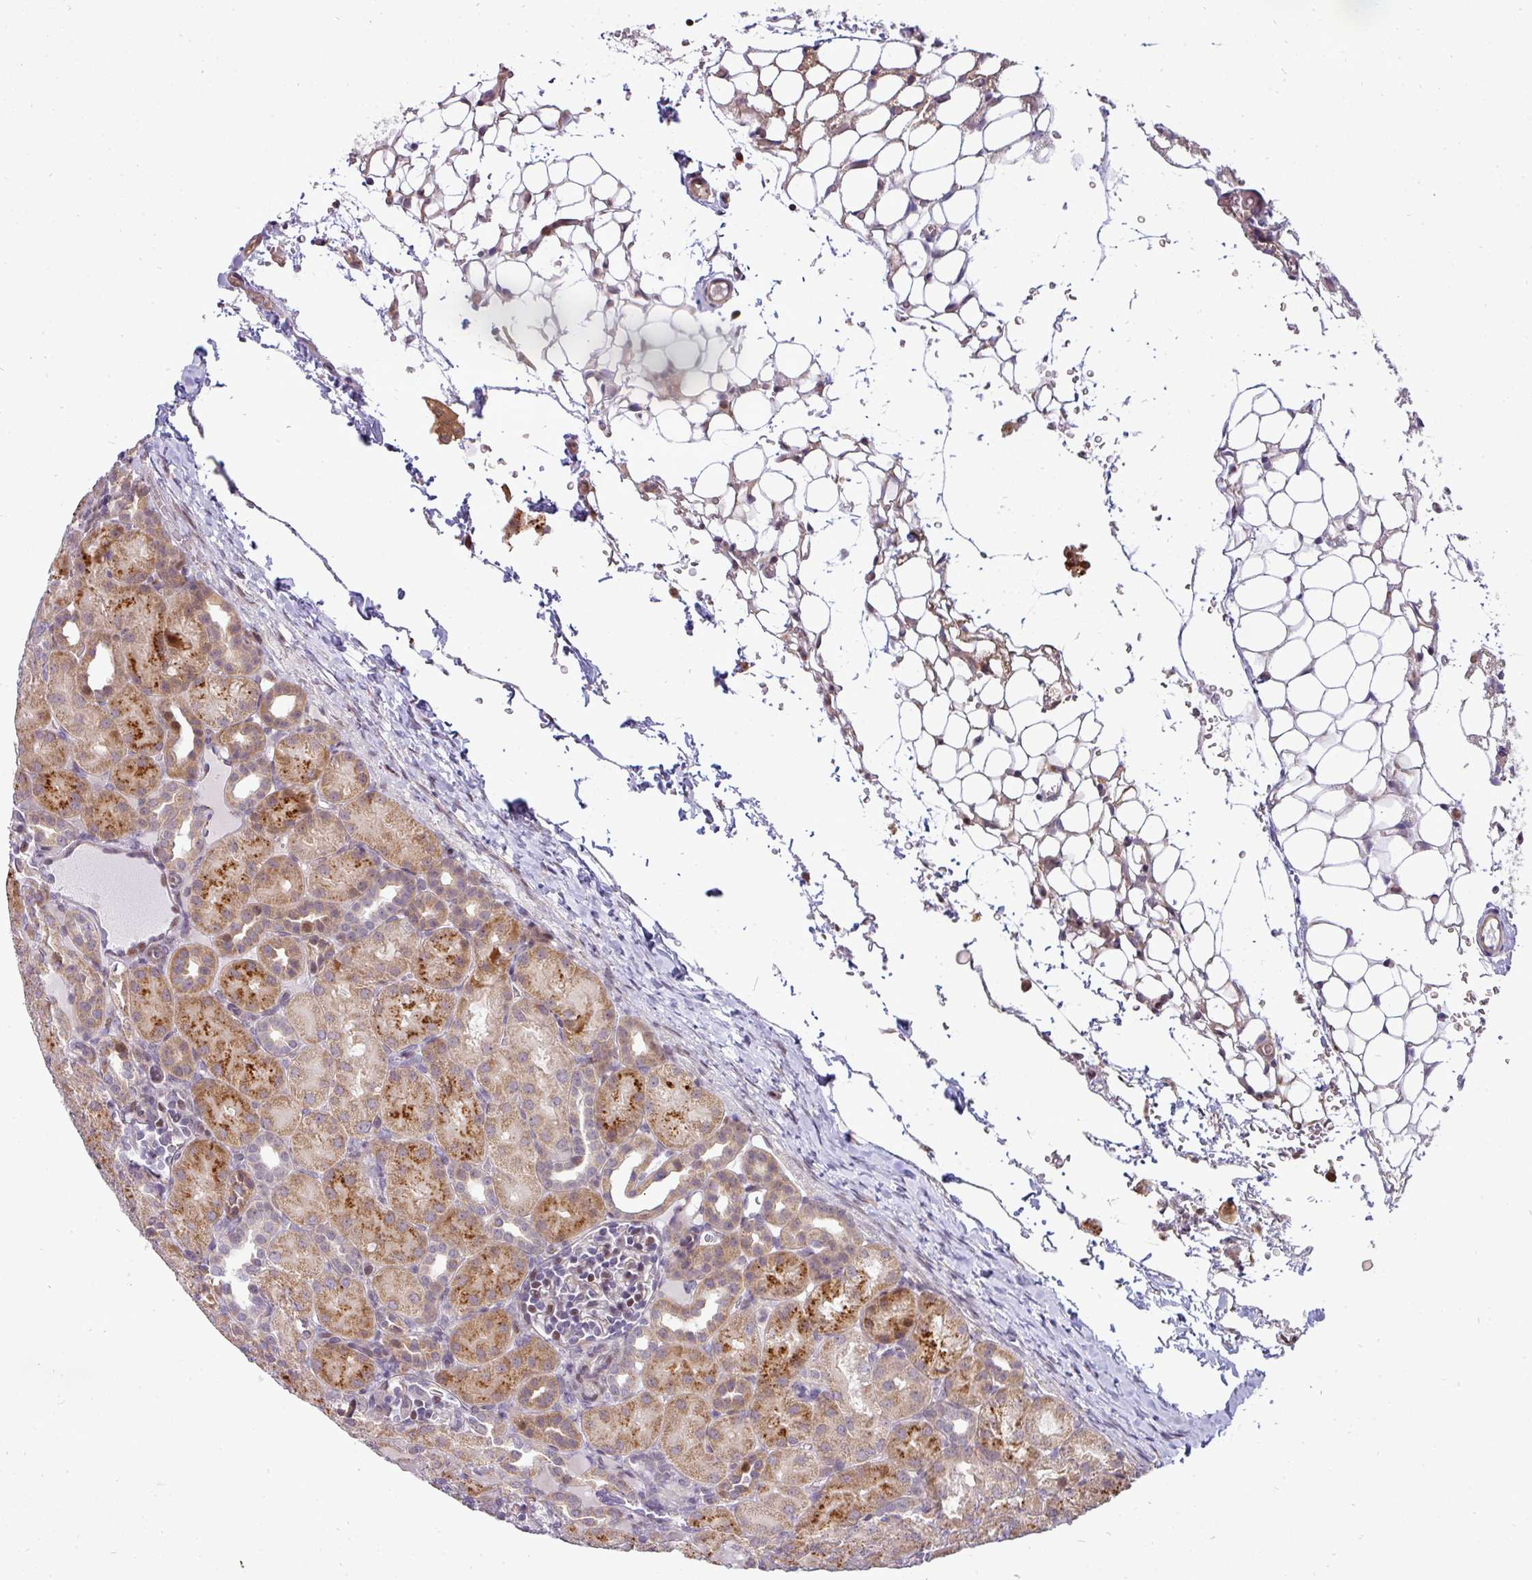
{"staining": {"intensity": "moderate", "quantity": "<25%", "location": "nuclear"}, "tissue": "kidney", "cell_type": "Cells in glomeruli", "image_type": "normal", "snomed": [{"axis": "morphology", "description": "Normal tissue, NOS"}, {"axis": "topography", "description": "Kidney"}], "caption": "Kidney stained with DAB (3,3'-diaminobenzidine) IHC demonstrates low levels of moderate nuclear staining in about <25% of cells in glomeruli.", "gene": "MAZ", "patient": {"sex": "male", "age": 1}}